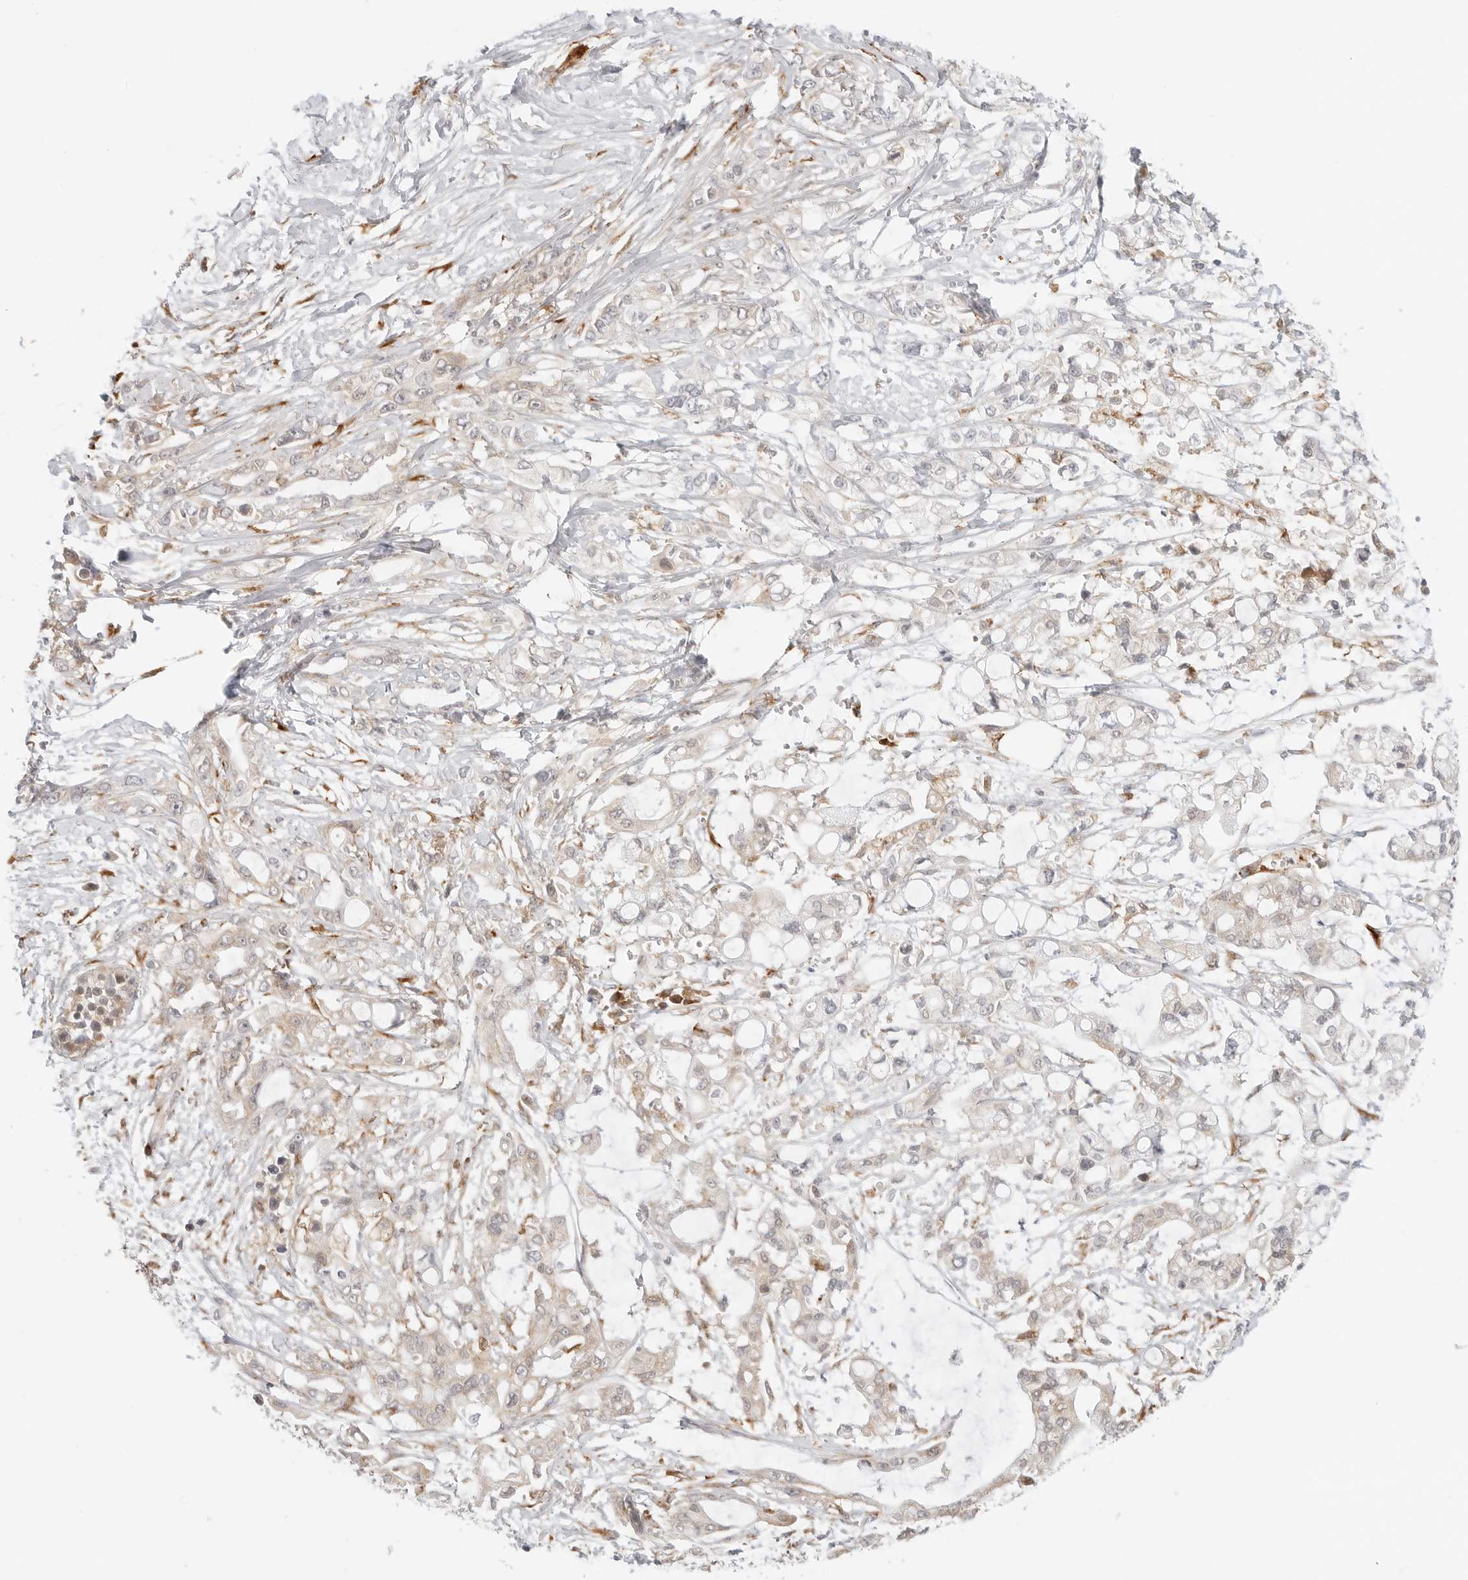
{"staining": {"intensity": "weak", "quantity": "25%-75%", "location": "cytoplasmic/membranous"}, "tissue": "pancreatic cancer", "cell_type": "Tumor cells", "image_type": "cancer", "snomed": [{"axis": "morphology", "description": "Adenocarcinoma, NOS"}, {"axis": "topography", "description": "Pancreas"}], "caption": "Pancreatic adenocarcinoma stained with immunohistochemistry (IHC) shows weak cytoplasmic/membranous positivity in about 25%-75% of tumor cells.", "gene": "C1QTNF1", "patient": {"sex": "male", "age": 68}}